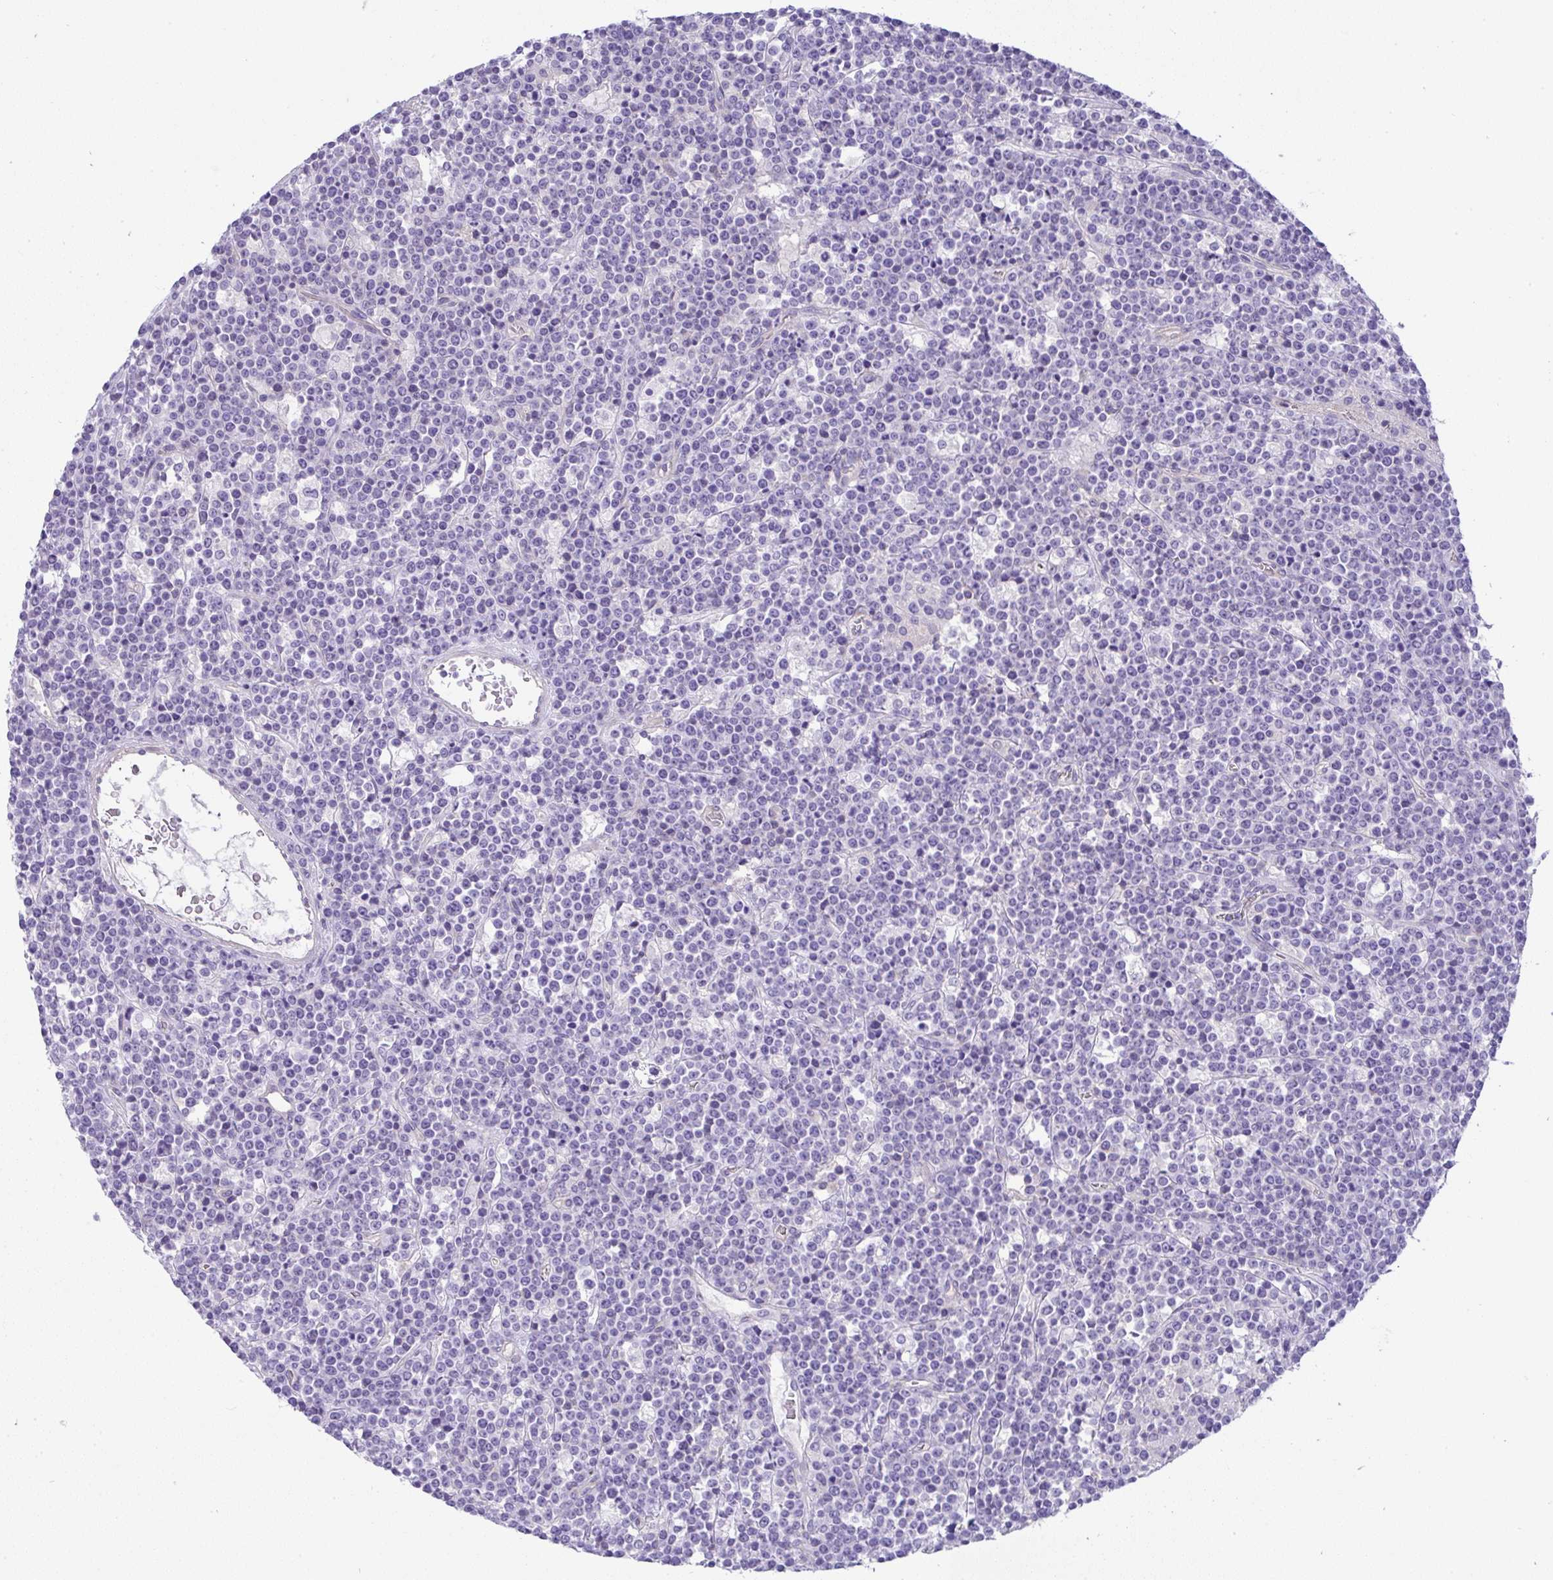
{"staining": {"intensity": "negative", "quantity": "none", "location": "none"}, "tissue": "lymphoma", "cell_type": "Tumor cells", "image_type": "cancer", "snomed": [{"axis": "morphology", "description": "Malignant lymphoma, non-Hodgkin's type, High grade"}, {"axis": "topography", "description": "Ovary"}], "caption": "The image displays no significant expression in tumor cells of lymphoma.", "gene": "FAM177A1", "patient": {"sex": "female", "age": 56}}